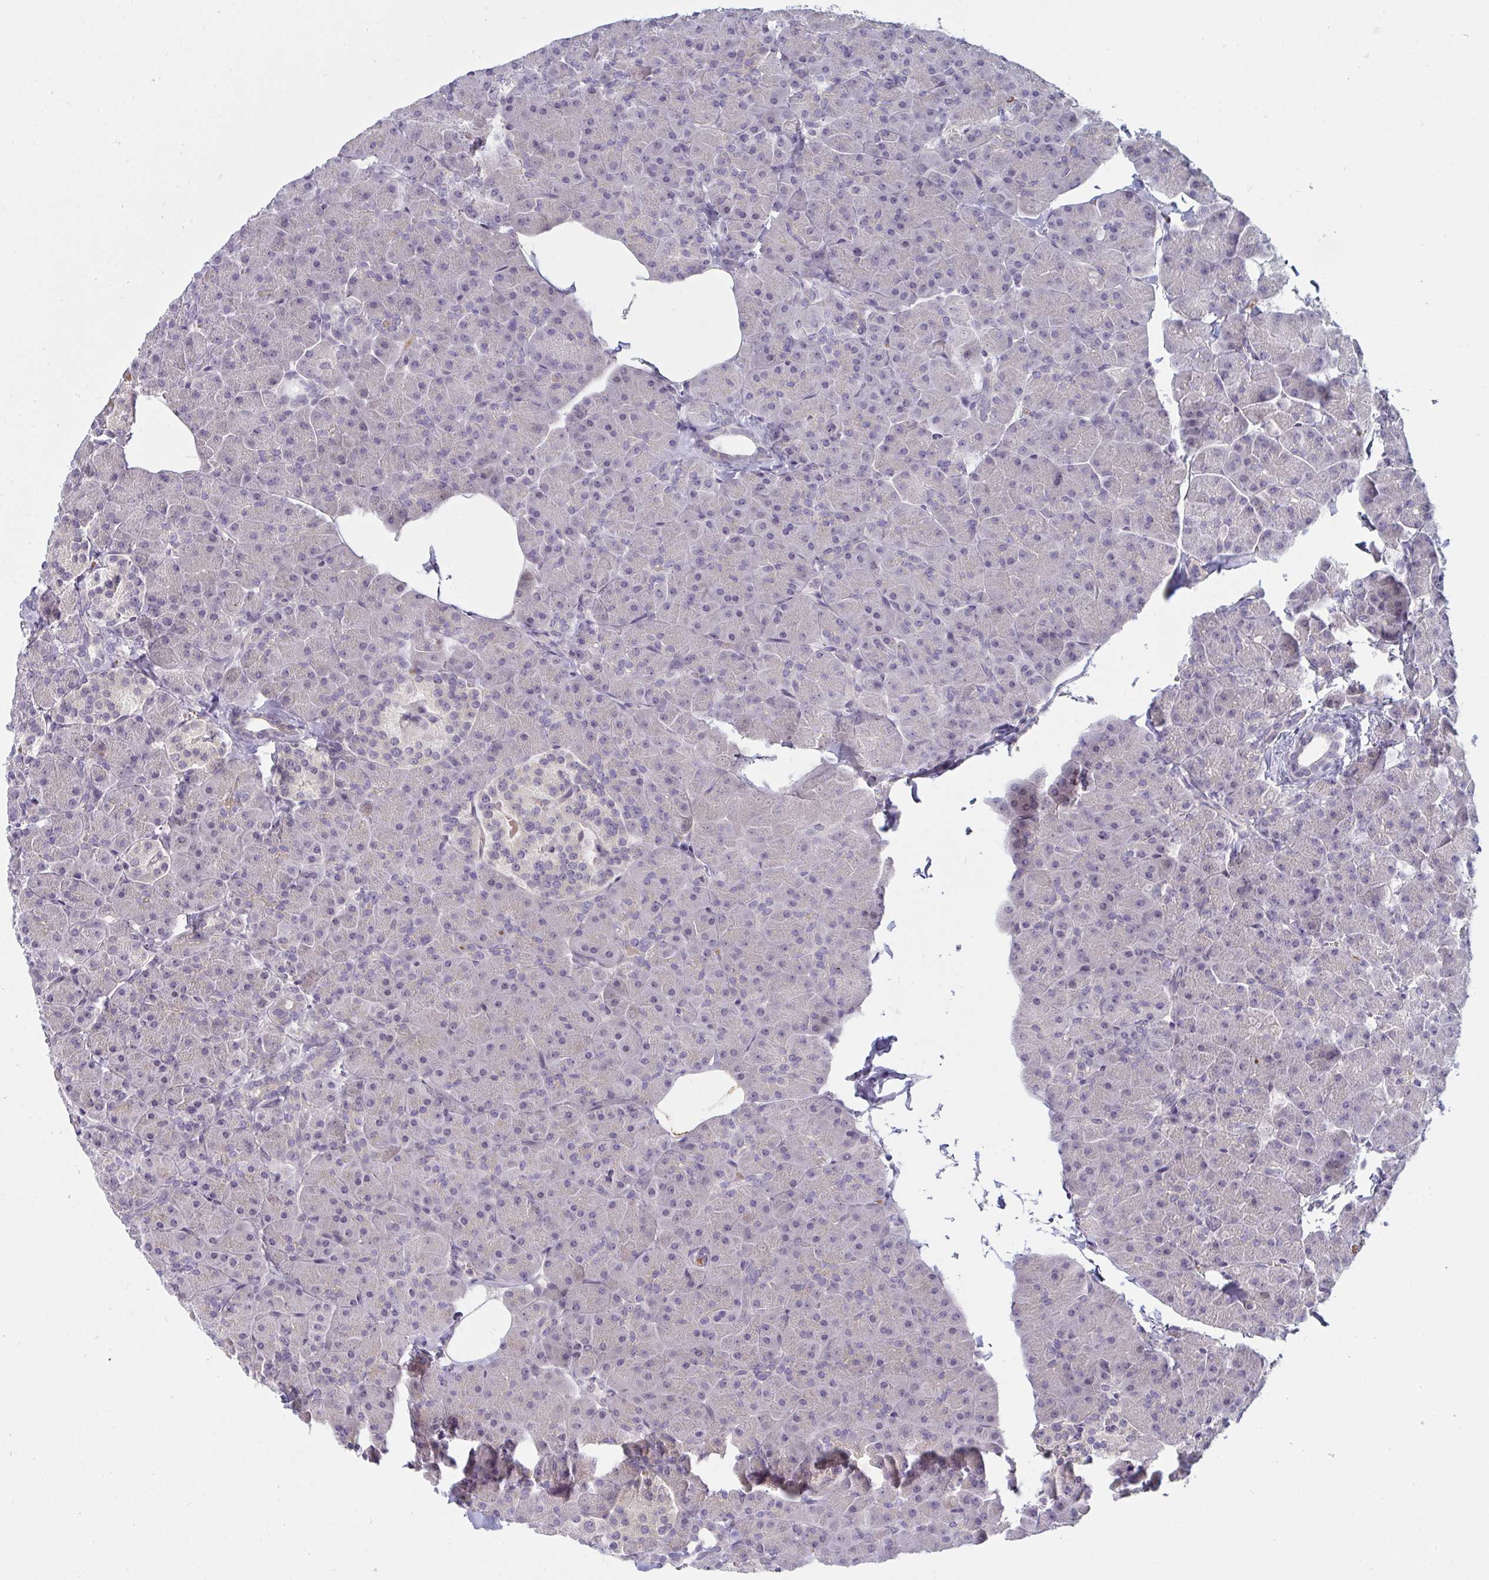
{"staining": {"intensity": "negative", "quantity": "none", "location": "none"}, "tissue": "pancreas", "cell_type": "Exocrine glandular cells", "image_type": "normal", "snomed": [{"axis": "morphology", "description": "Normal tissue, NOS"}, {"axis": "topography", "description": "Pancreas"}], "caption": "Human pancreas stained for a protein using IHC reveals no expression in exocrine glandular cells.", "gene": "SHB", "patient": {"sex": "male", "age": 35}}